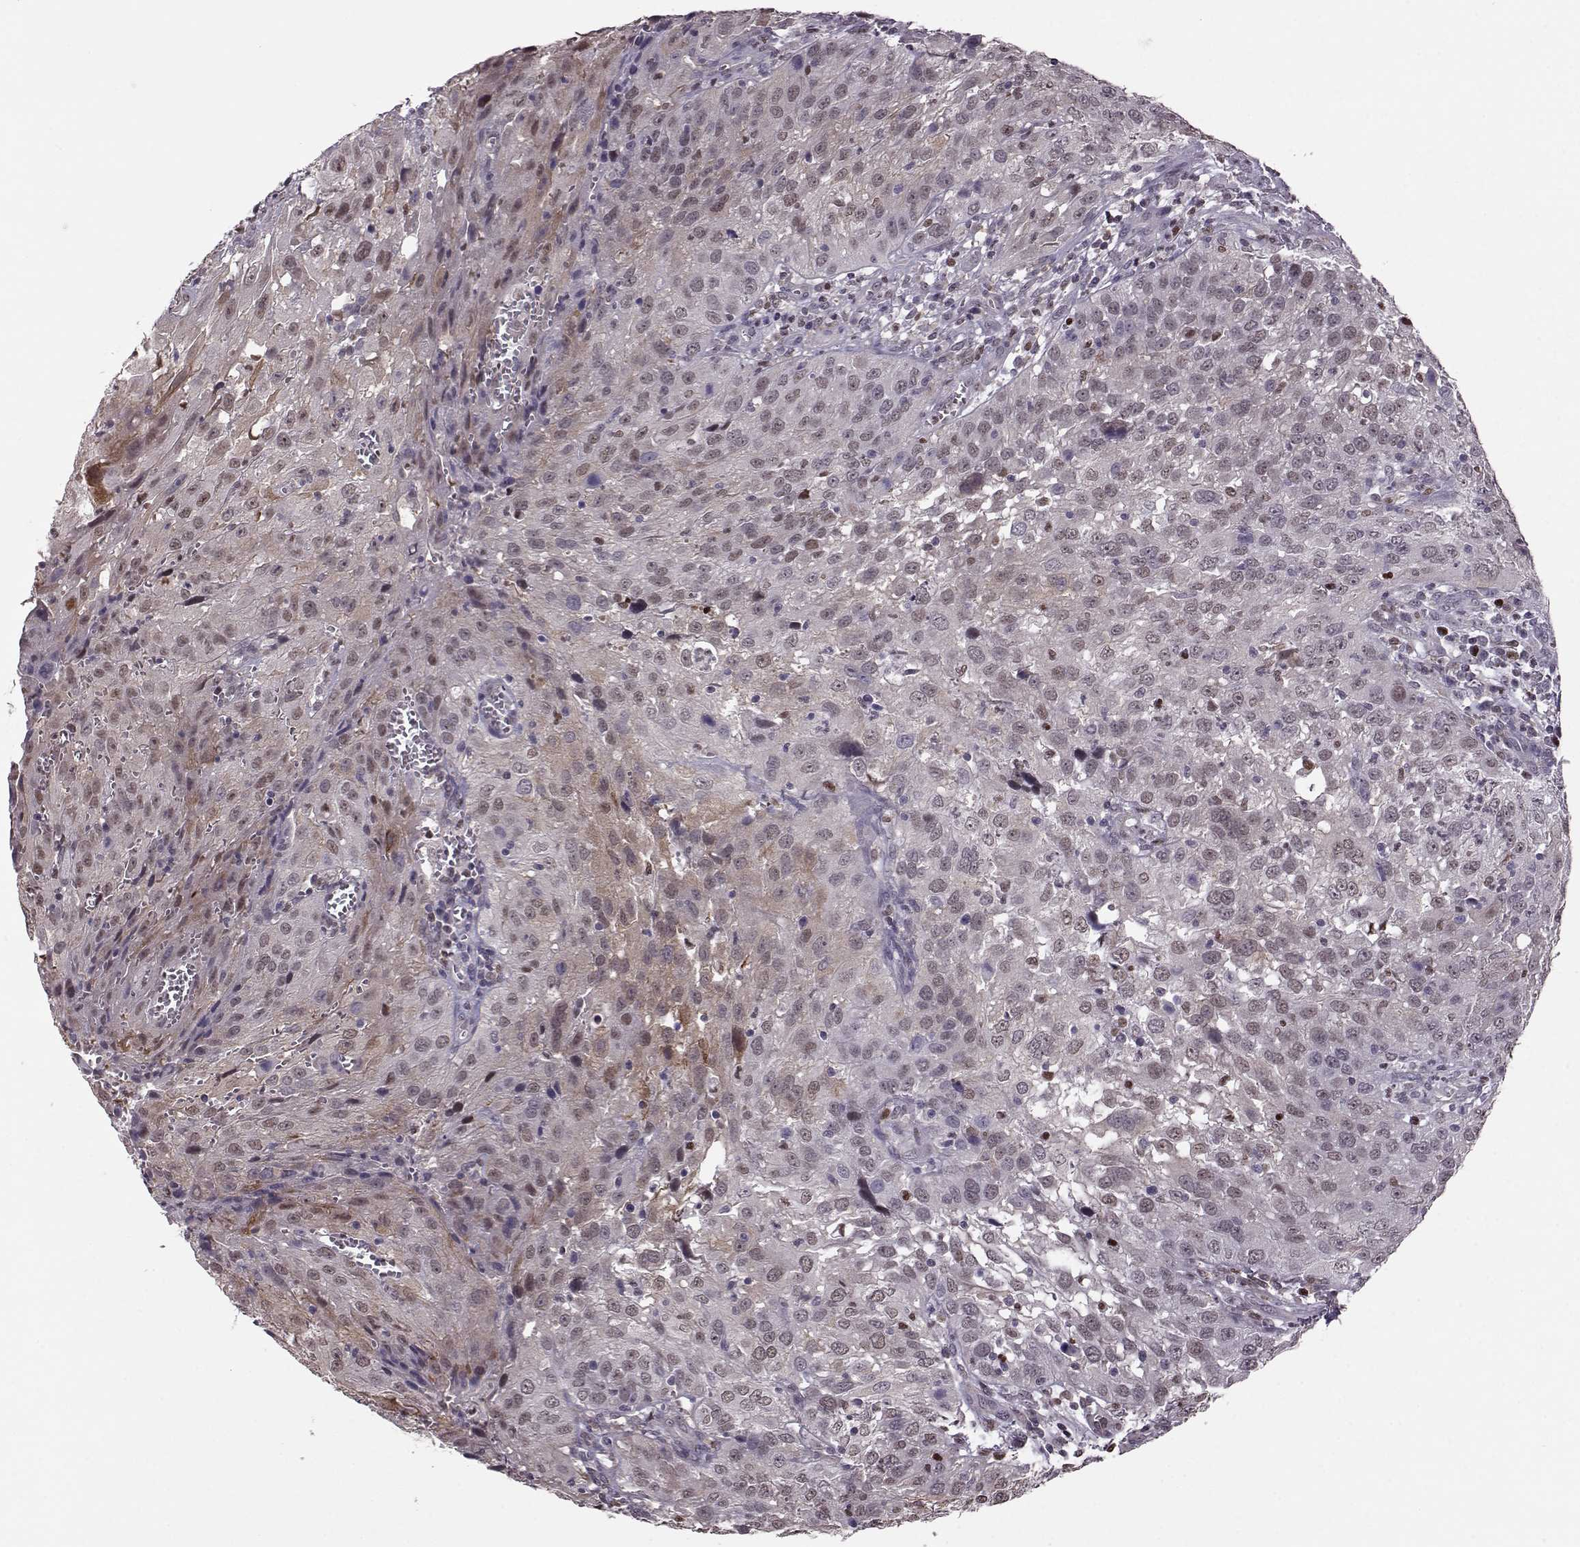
{"staining": {"intensity": "weak", "quantity": "<25%", "location": "nuclear"}, "tissue": "cervical cancer", "cell_type": "Tumor cells", "image_type": "cancer", "snomed": [{"axis": "morphology", "description": "Squamous cell carcinoma, NOS"}, {"axis": "topography", "description": "Cervix"}], "caption": "This is an immunohistochemistry (IHC) image of cervical cancer (squamous cell carcinoma). There is no positivity in tumor cells.", "gene": "KLF6", "patient": {"sex": "female", "age": 32}}